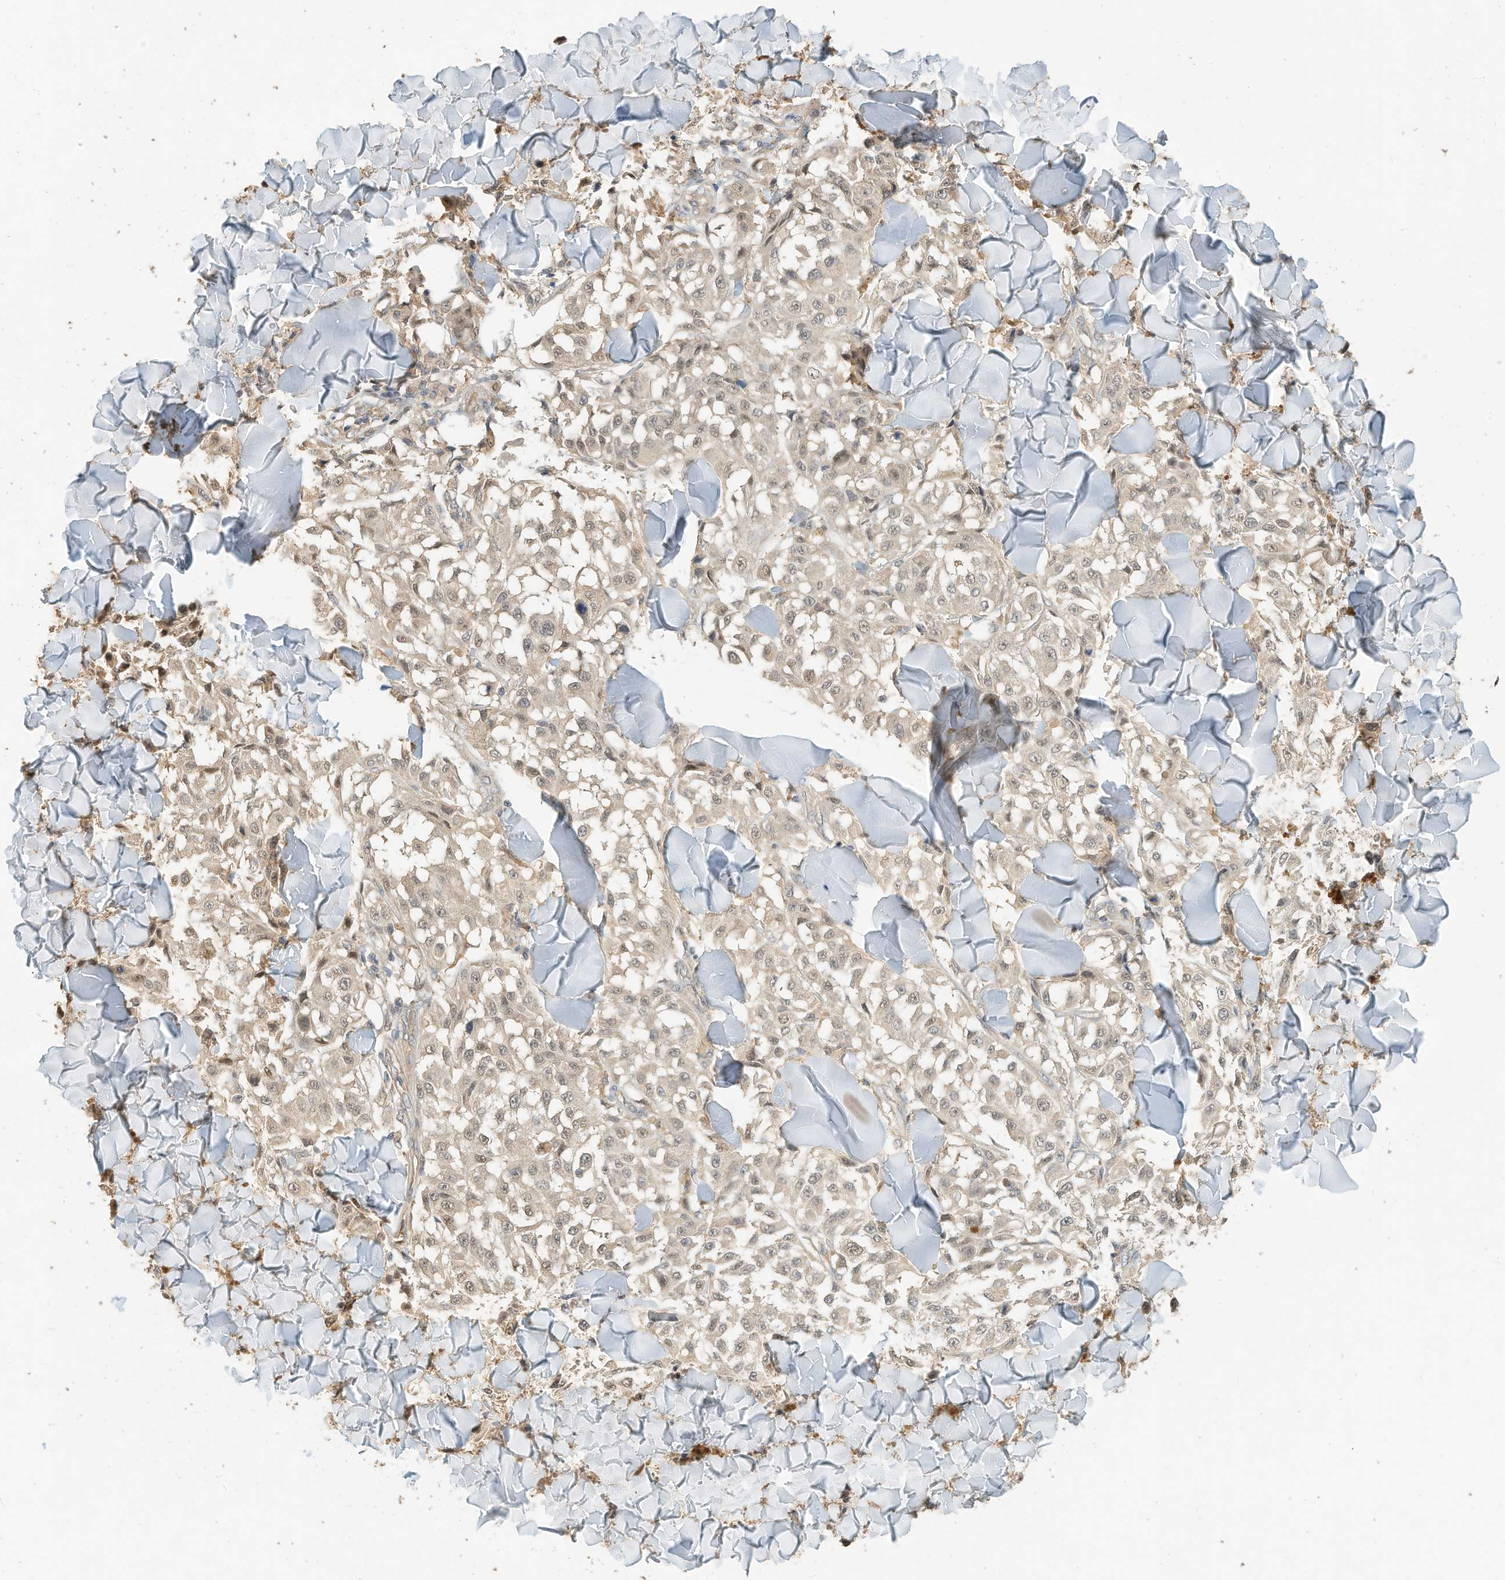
{"staining": {"intensity": "weak", "quantity": "25%-75%", "location": "cytoplasmic/membranous"}, "tissue": "melanoma", "cell_type": "Tumor cells", "image_type": "cancer", "snomed": [{"axis": "morphology", "description": "Malignant melanoma, NOS"}, {"axis": "topography", "description": "Skin"}], "caption": "A high-resolution photomicrograph shows immunohistochemistry (IHC) staining of melanoma, which exhibits weak cytoplasmic/membranous expression in about 25%-75% of tumor cells.", "gene": "OFD1", "patient": {"sex": "female", "age": 64}}